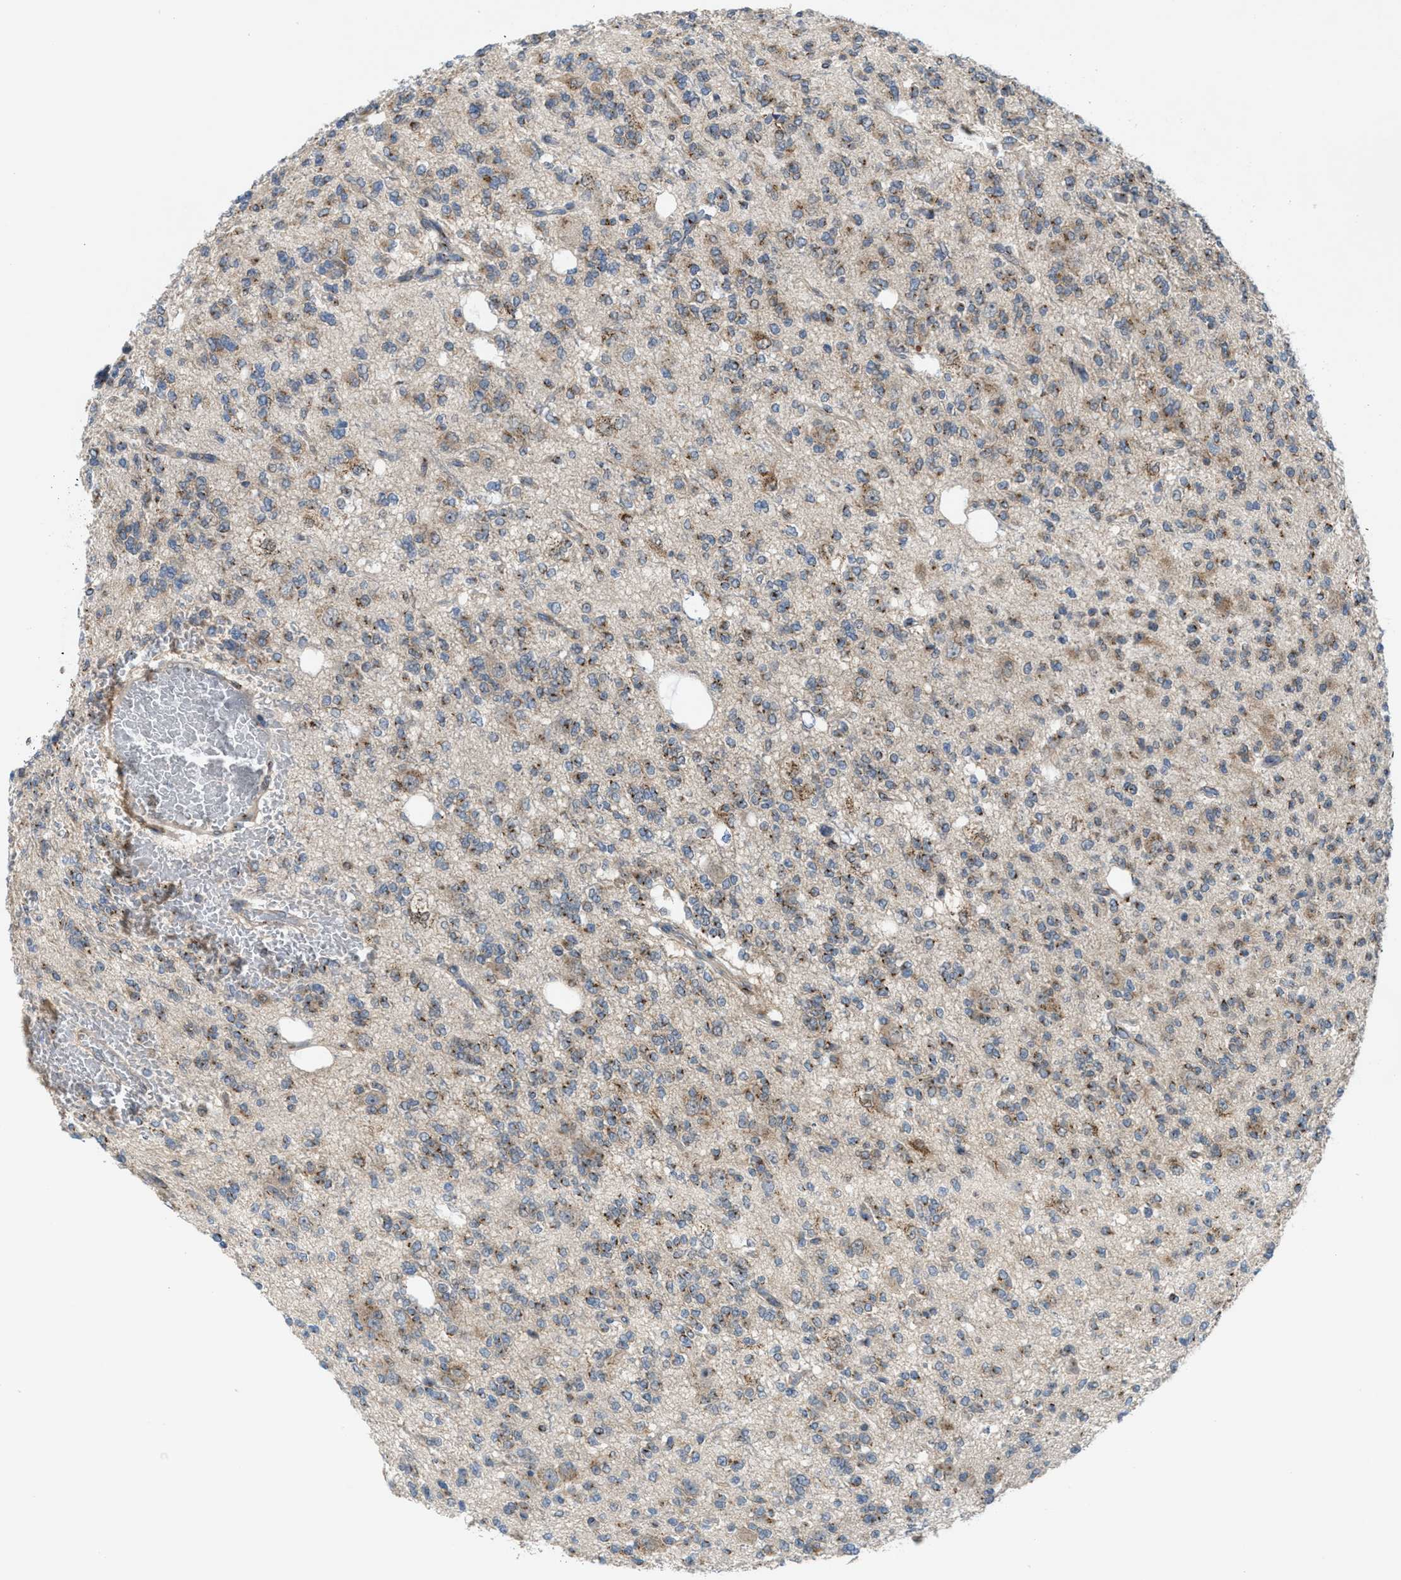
{"staining": {"intensity": "moderate", "quantity": "25%-75%", "location": "cytoplasmic/membranous"}, "tissue": "glioma", "cell_type": "Tumor cells", "image_type": "cancer", "snomed": [{"axis": "morphology", "description": "Glioma, malignant, Low grade"}, {"axis": "topography", "description": "Brain"}], "caption": "High-power microscopy captured an immunohistochemistry image of glioma, revealing moderate cytoplasmic/membranous expression in about 25%-75% of tumor cells. (DAB IHC with brightfield microscopy, high magnification).", "gene": "SLC38A10", "patient": {"sex": "male", "age": 38}}